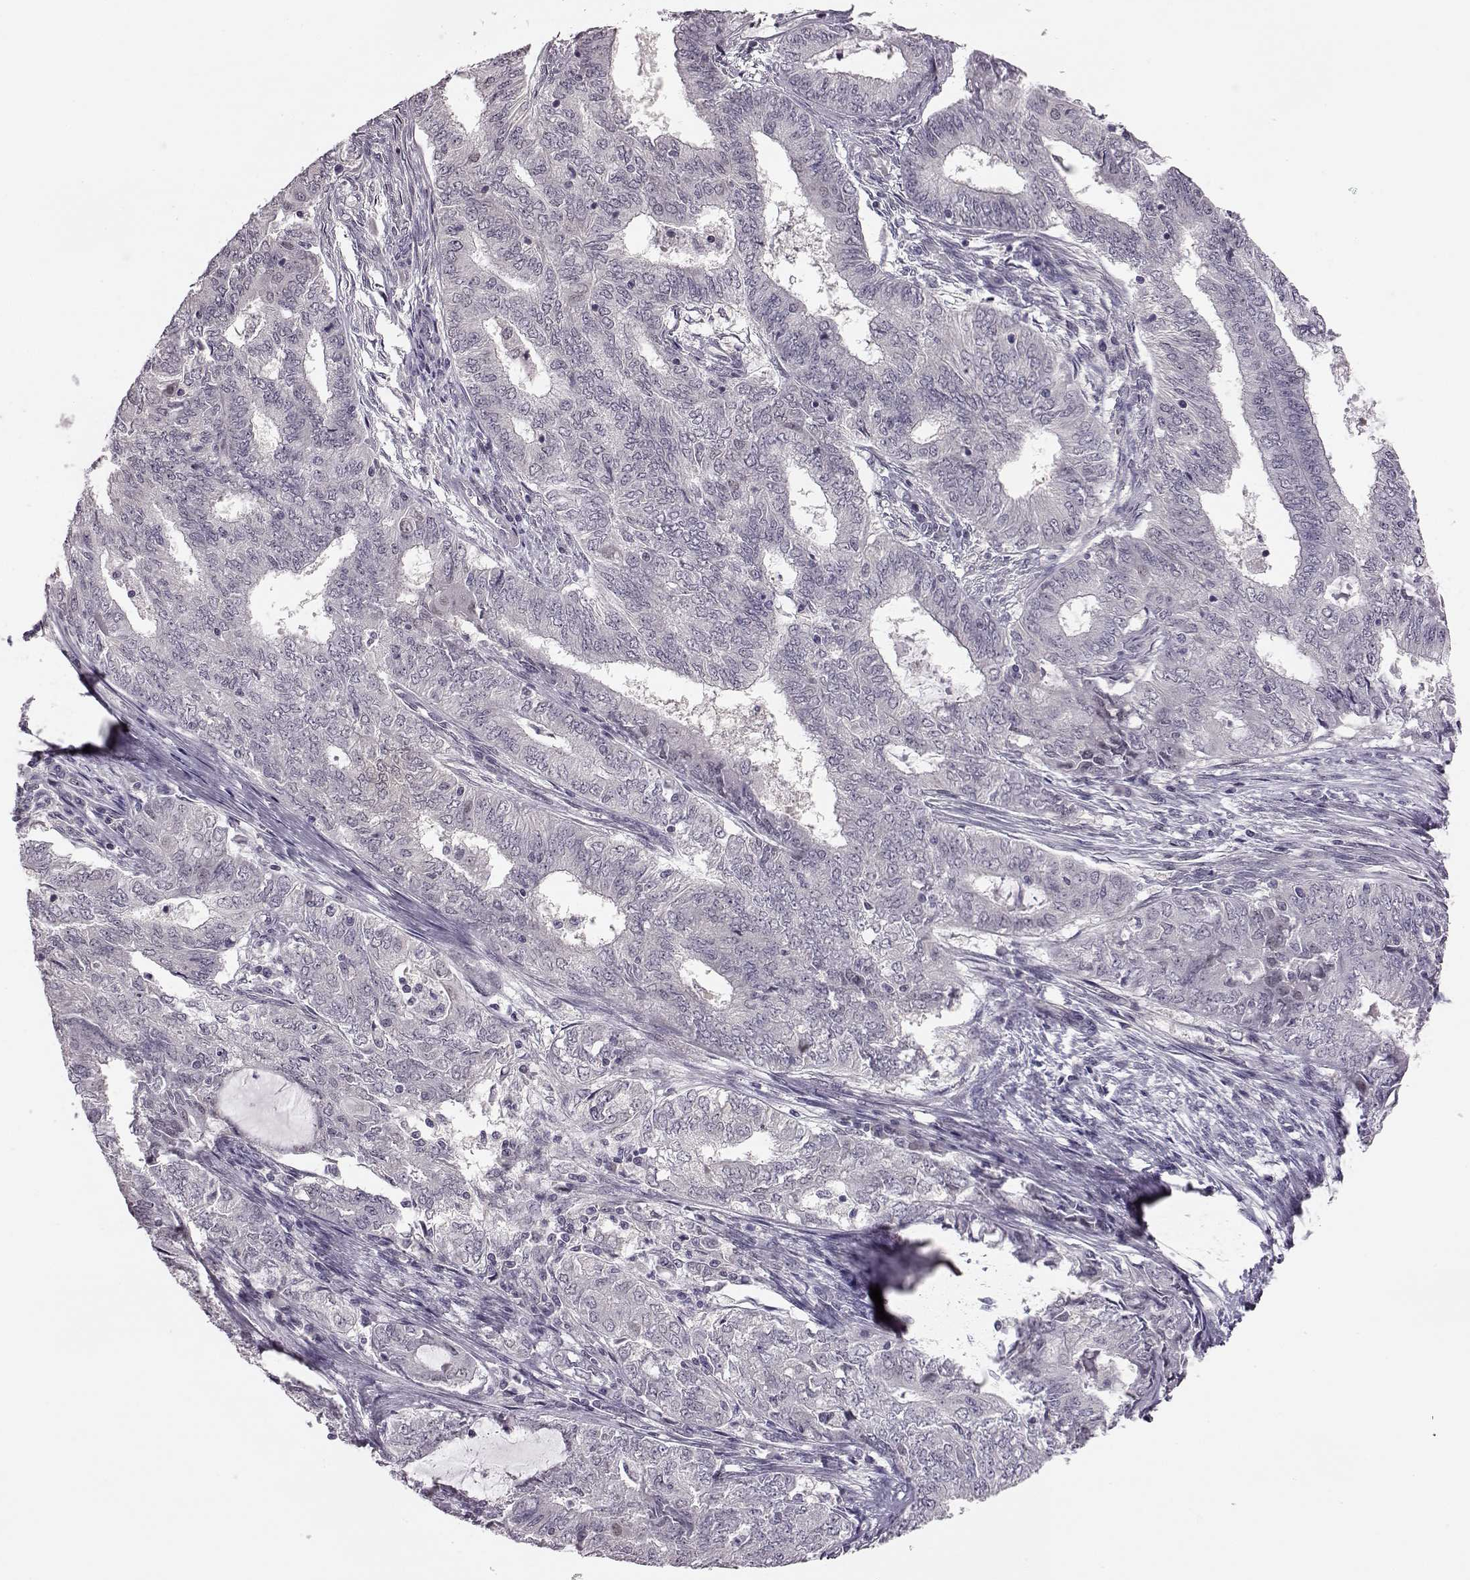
{"staining": {"intensity": "negative", "quantity": "none", "location": "none"}, "tissue": "endometrial cancer", "cell_type": "Tumor cells", "image_type": "cancer", "snomed": [{"axis": "morphology", "description": "Adenocarcinoma, NOS"}, {"axis": "topography", "description": "Endometrium"}], "caption": "High magnification brightfield microscopy of endometrial cancer stained with DAB (brown) and counterstained with hematoxylin (blue): tumor cells show no significant expression. (Stains: DAB immunohistochemistry with hematoxylin counter stain, Microscopy: brightfield microscopy at high magnification).", "gene": "C10orf62", "patient": {"sex": "female", "age": 62}}